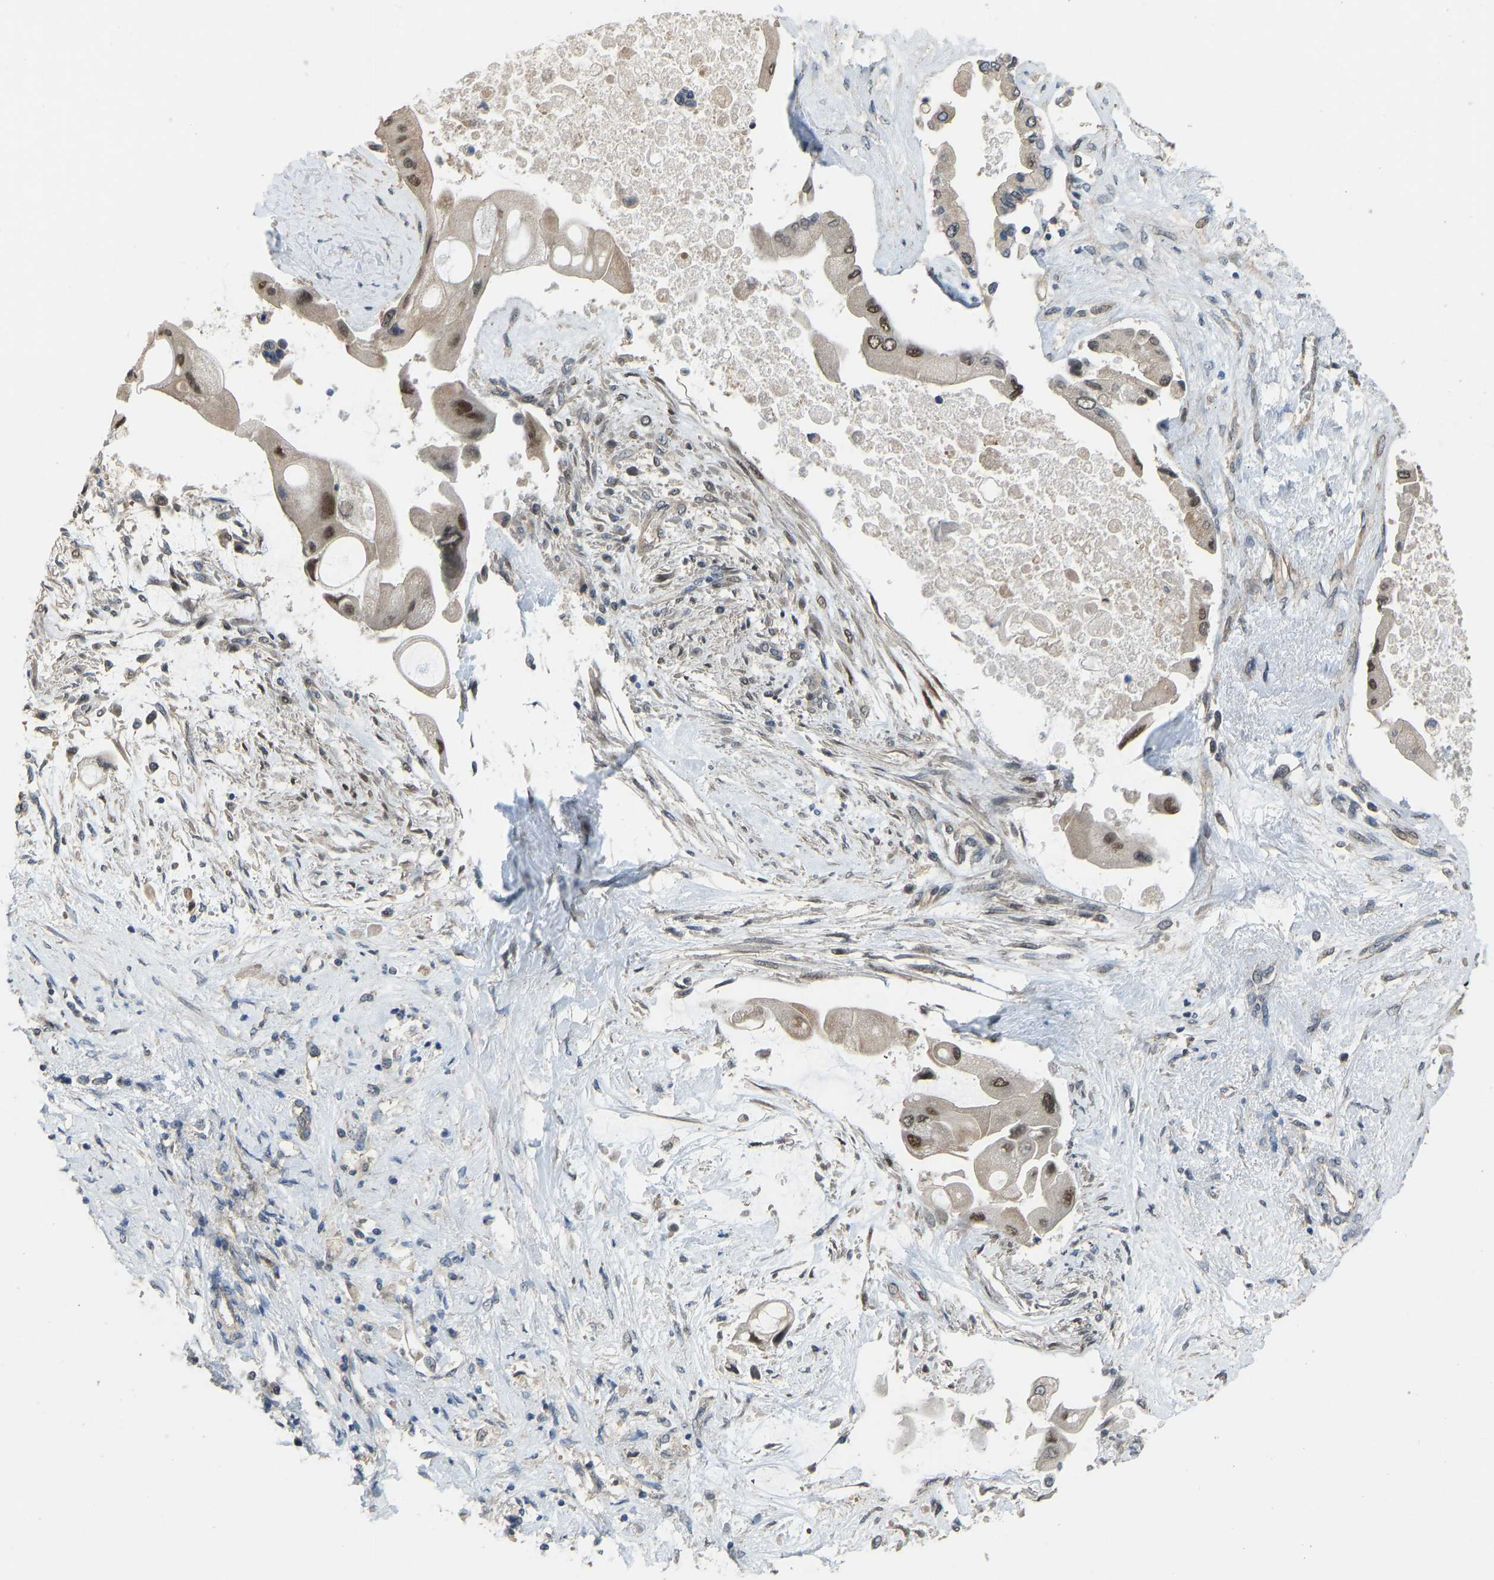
{"staining": {"intensity": "moderate", "quantity": ">75%", "location": "nuclear"}, "tissue": "liver cancer", "cell_type": "Tumor cells", "image_type": "cancer", "snomed": [{"axis": "morphology", "description": "Cholangiocarcinoma"}, {"axis": "topography", "description": "Liver"}], "caption": "Protein expression analysis of liver cancer (cholangiocarcinoma) displays moderate nuclear staining in about >75% of tumor cells.", "gene": "KPNA6", "patient": {"sex": "male", "age": 50}}